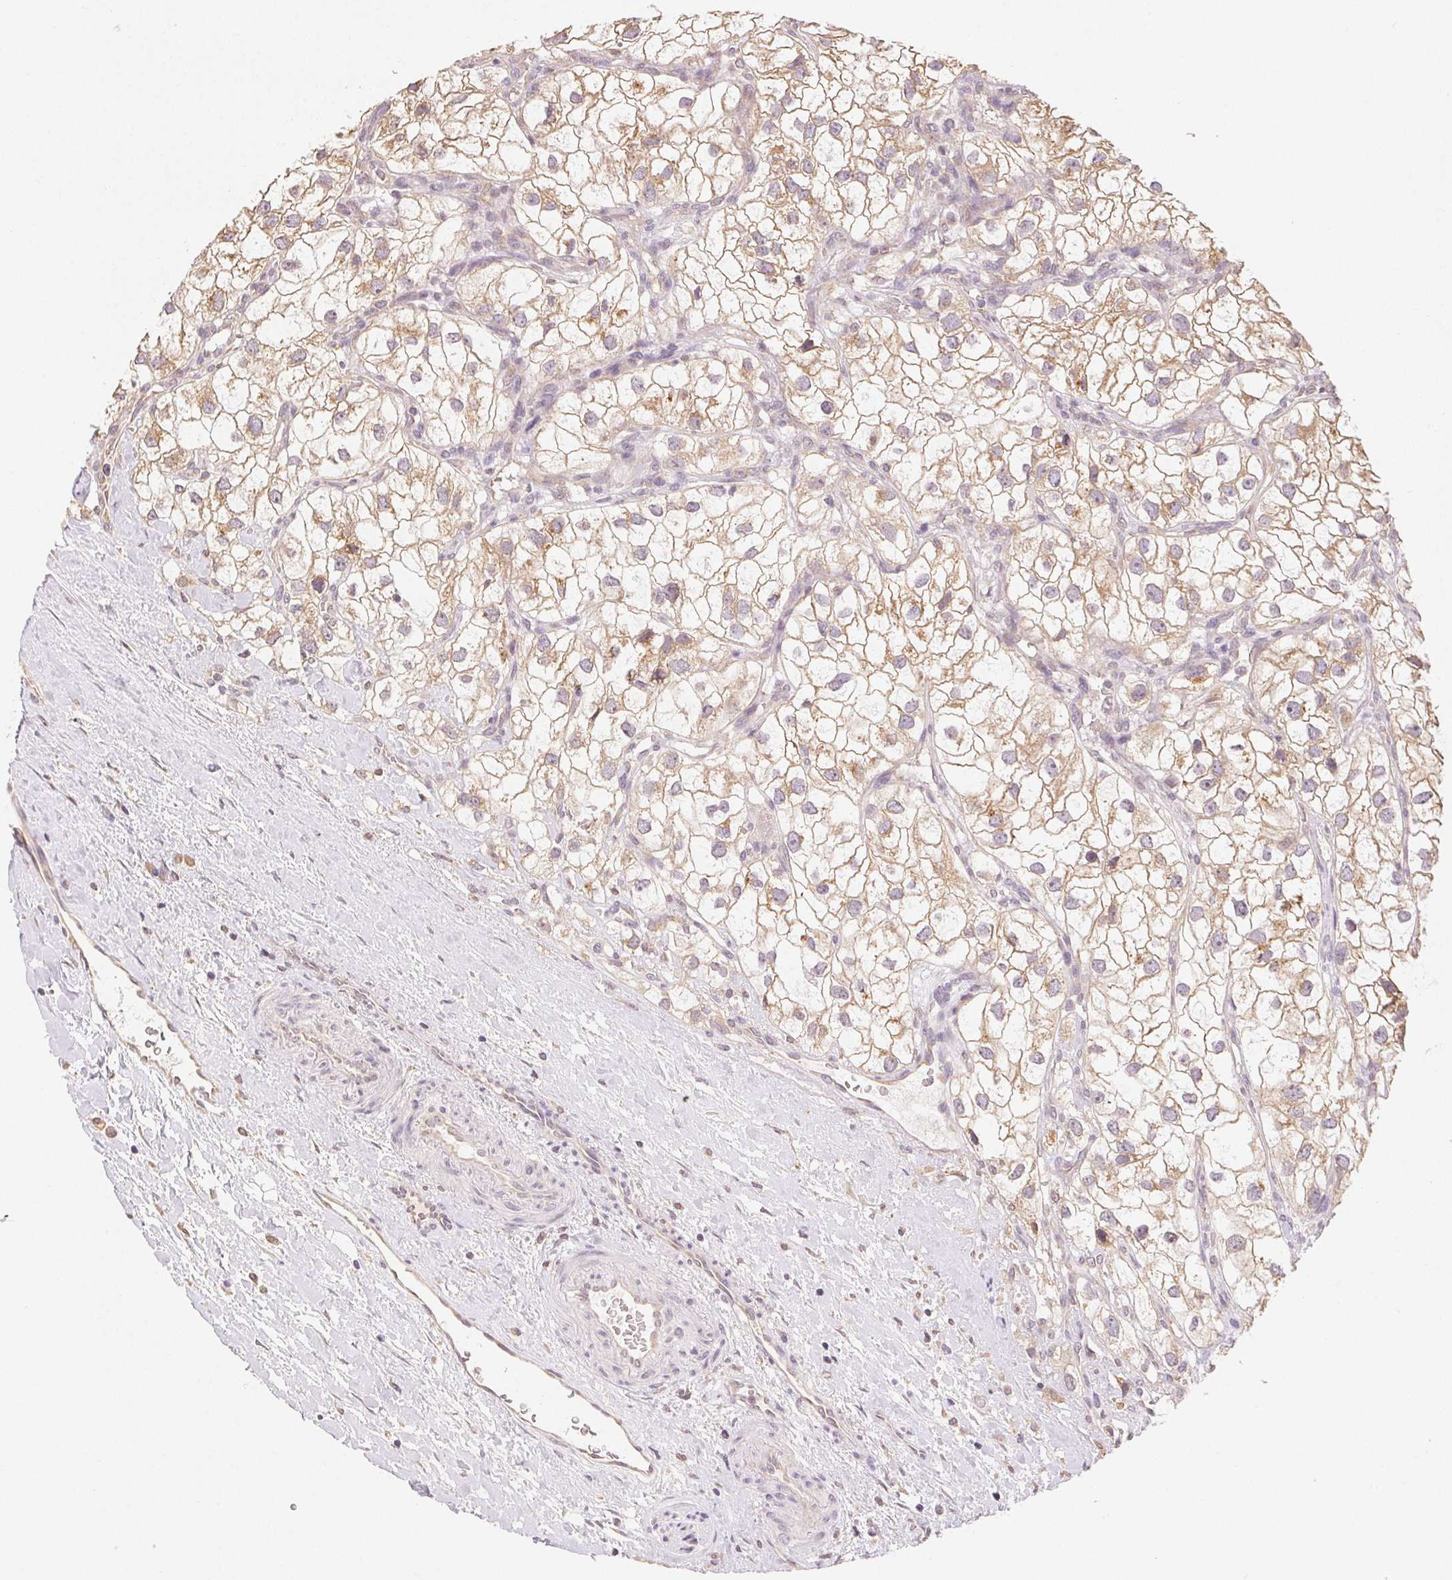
{"staining": {"intensity": "weak", "quantity": ">75%", "location": "cytoplasmic/membranous"}, "tissue": "renal cancer", "cell_type": "Tumor cells", "image_type": "cancer", "snomed": [{"axis": "morphology", "description": "Adenocarcinoma, NOS"}, {"axis": "topography", "description": "Kidney"}], "caption": "Protein analysis of renal adenocarcinoma tissue demonstrates weak cytoplasmic/membranous staining in about >75% of tumor cells. Using DAB (3,3'-diaminobenzidine) (brown) and hematoxylin (blue) stains, captured at high magnification using brightfield microscopy.", "gene": "SEZ6L2", "patient": {"sex": "male", "age": 59}}